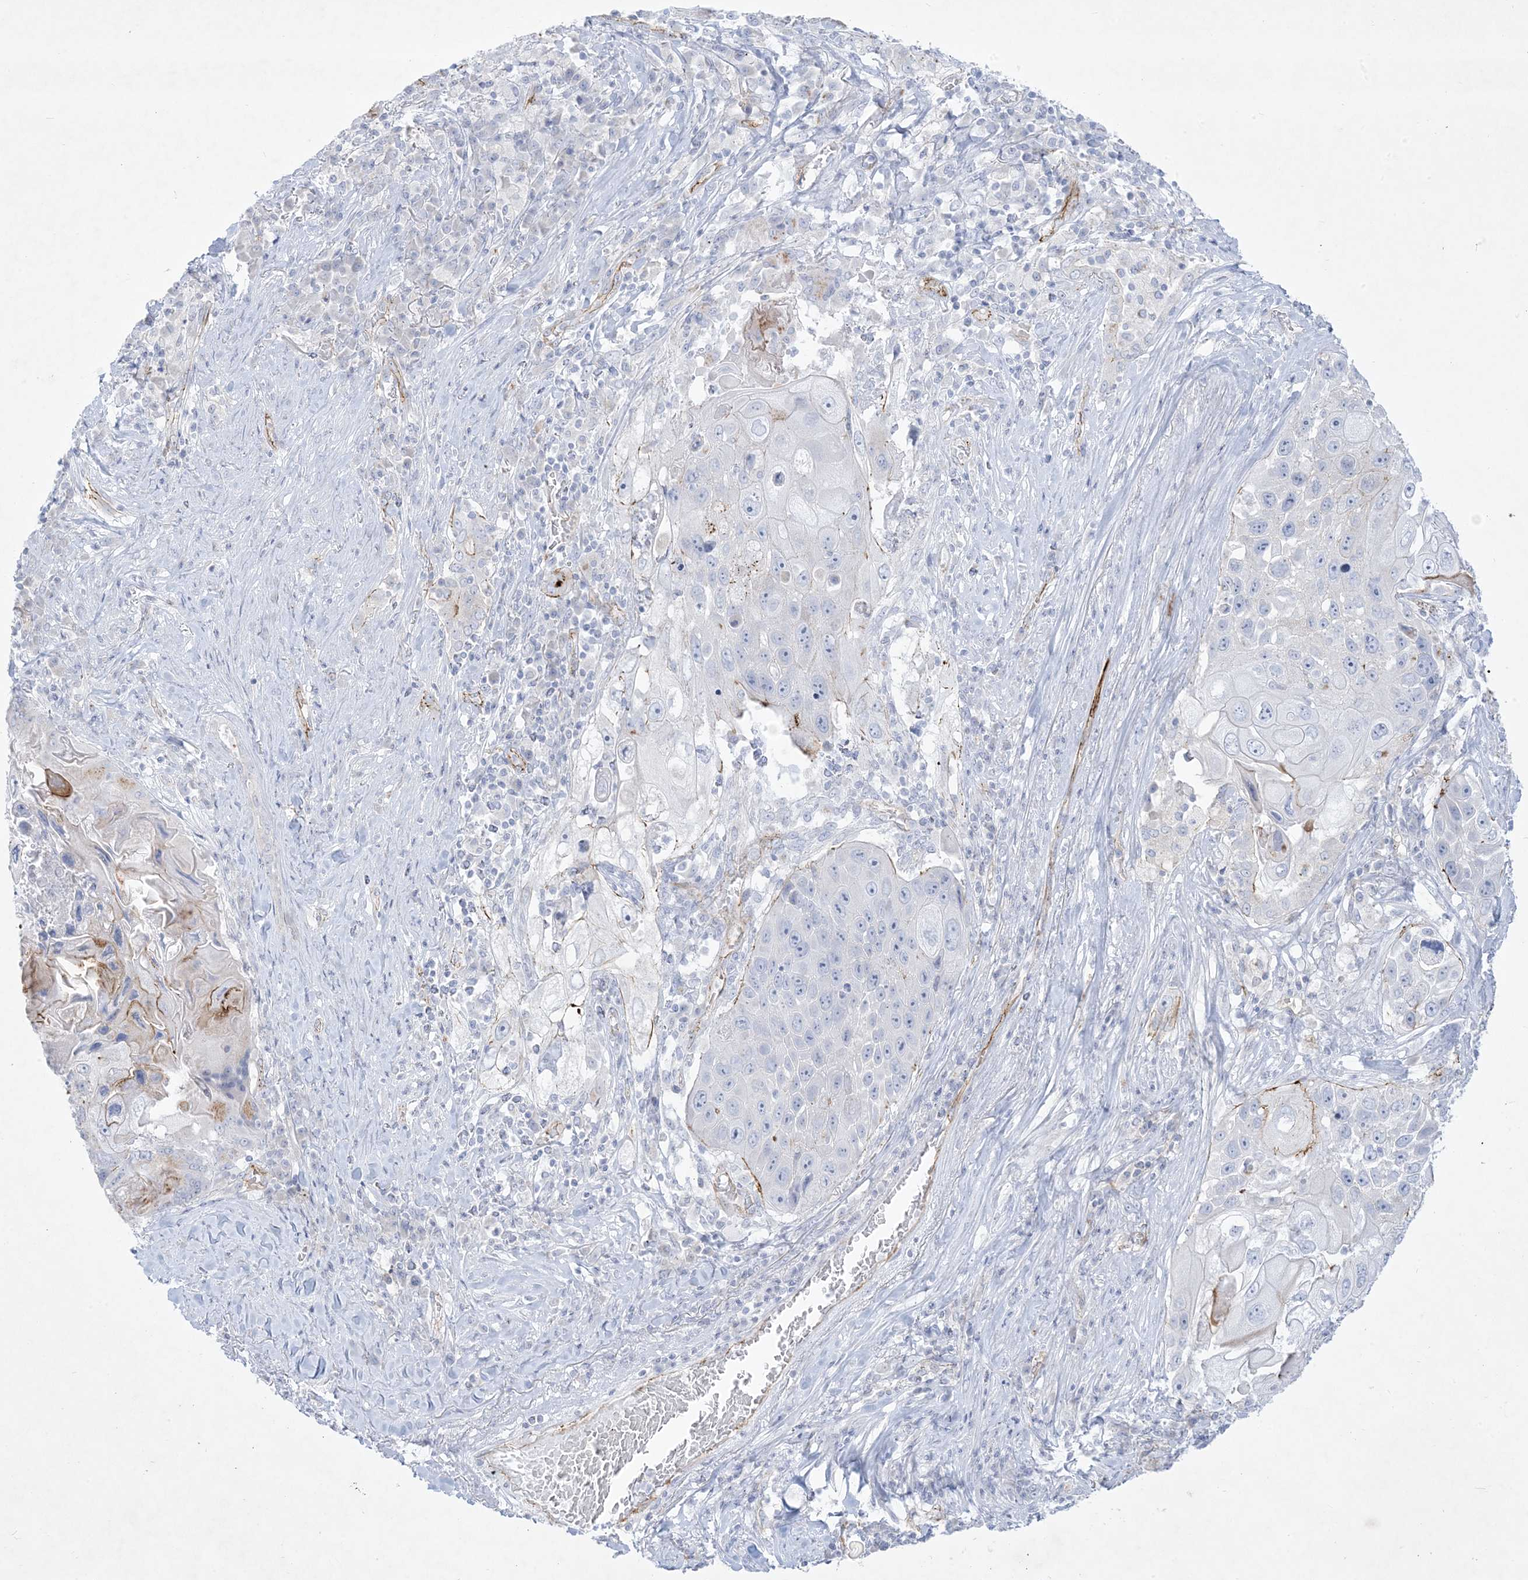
{"staining": {"intensity": "negative", "quantity": "none", "location": "none"}, "tissue": "lung cancer", "cell_type": "Tumor cells", "image_type": "cancer", "snomed": [{"axis": "morphology", "description": "Squamous cell carcinoma, NOS"}, {"axis": "topography", "description": "Lung"}], "caption": "DAB immunohistochemical staining of lung cancer (squamous cell carcinoma) exhibits no significant expression in tumor cells.", "gene": "B3GNT7", "patient": {"sex": "male", "age": 61}}